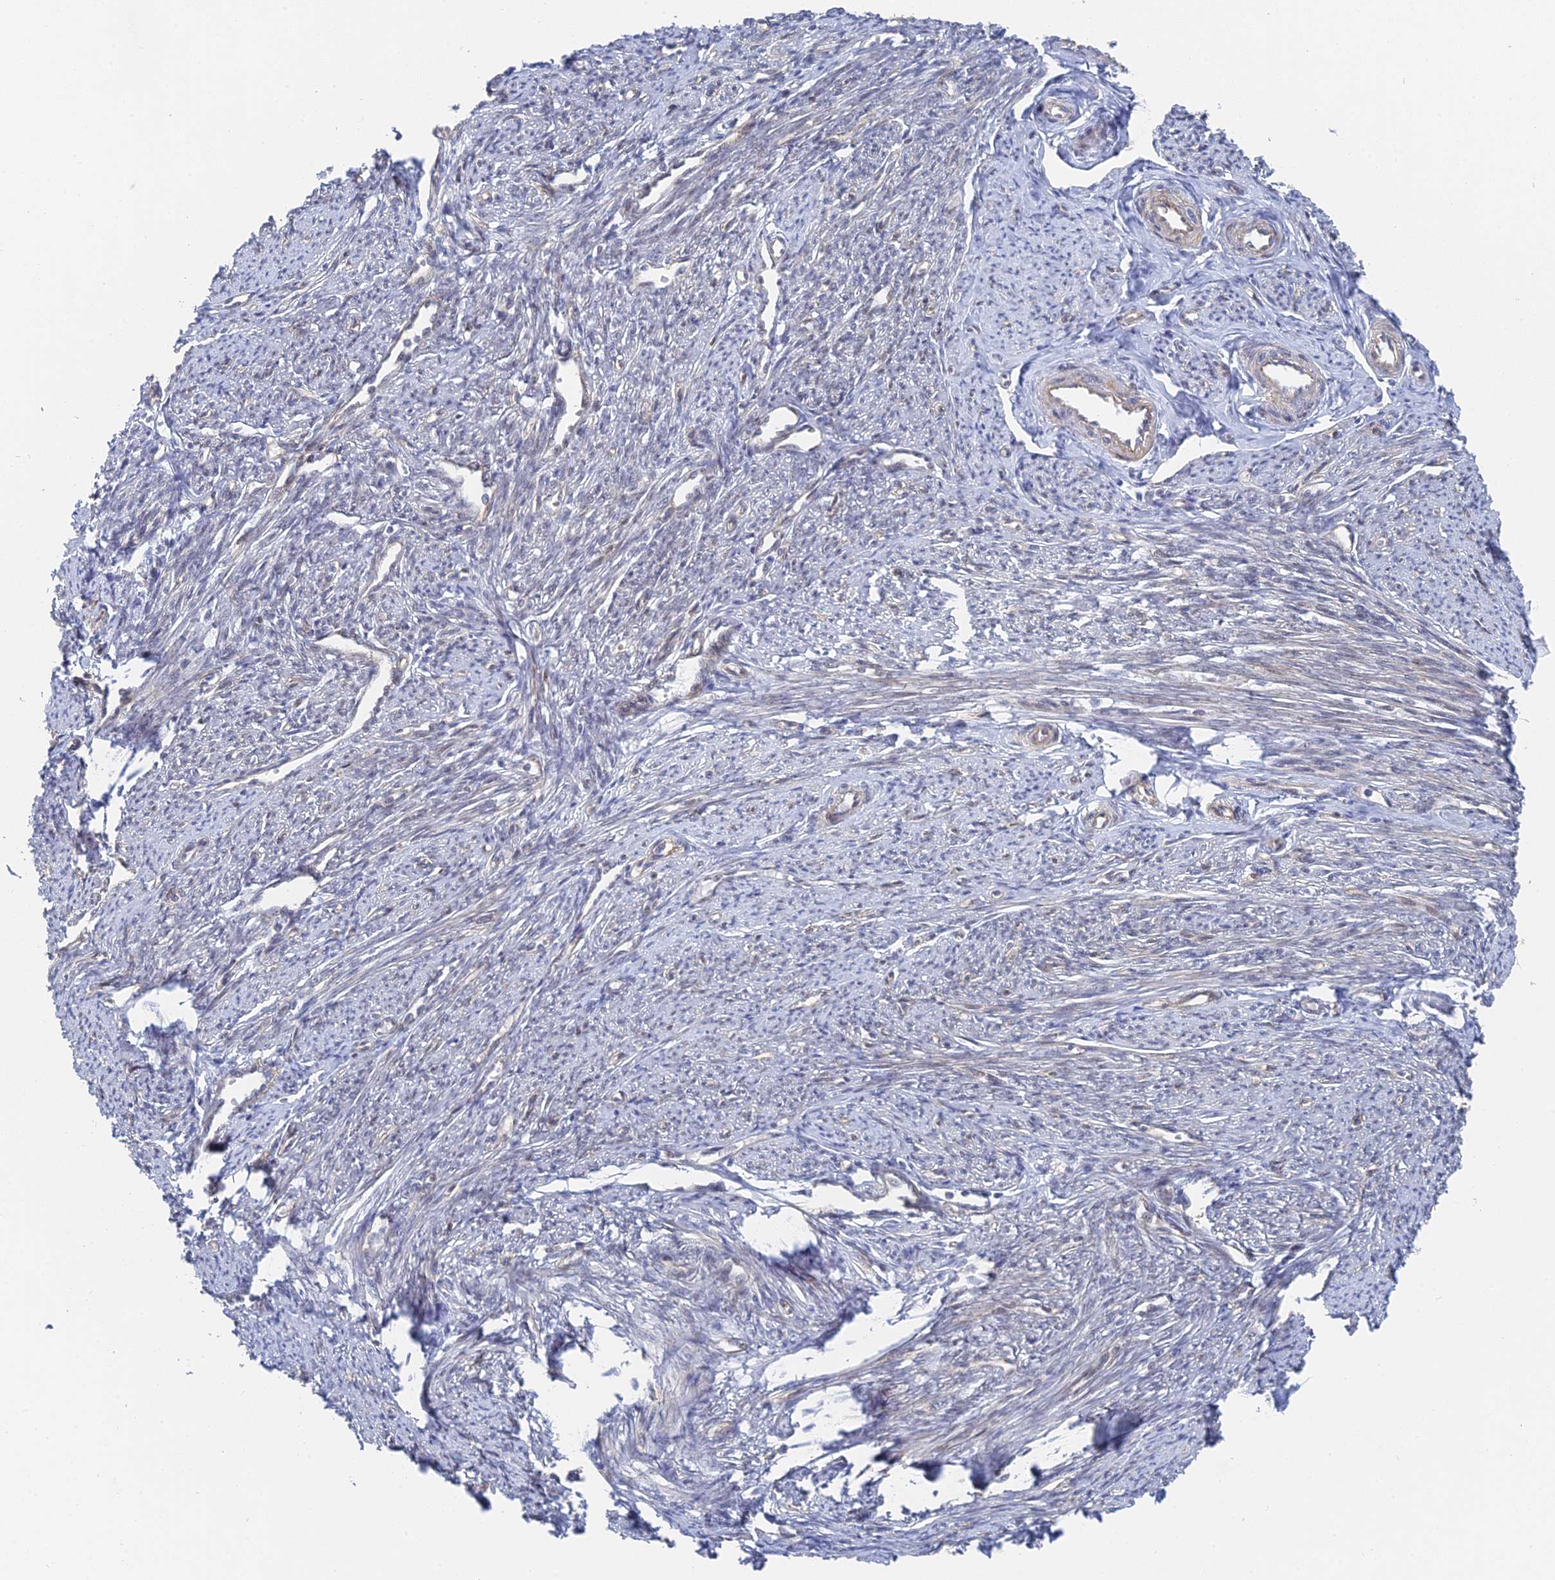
{"staining": {"intensity": "moderate", "quantity": "25%-75%", "location": "cytoplasmic/membranous"}, "tissue": "smooth muscle", "cell_type": "Smooth muscle cells", "image_type": "normal", "snomed": [{"axis": "morphology", "description": "Normal tissue, NOS"}, {"axis": "topography", "description": "Smooth muscle"}, {"axis": "topography", "description": "Uterus"}], "caption": "Immunohistochemical staining of unremarkable smooth muscle demonstrates medium levels of moderate cytoplasmic/membranous expression in about 25%-75% of smooth muscle cells. The staining was performed using DAB (3,3'-diaminobenzidine), with brown indicating positive protein expression. Nuclei are stained blue with hematoxylin.", "gene": "CFAP92", "patient": {"sex": "female", "age": 59}}